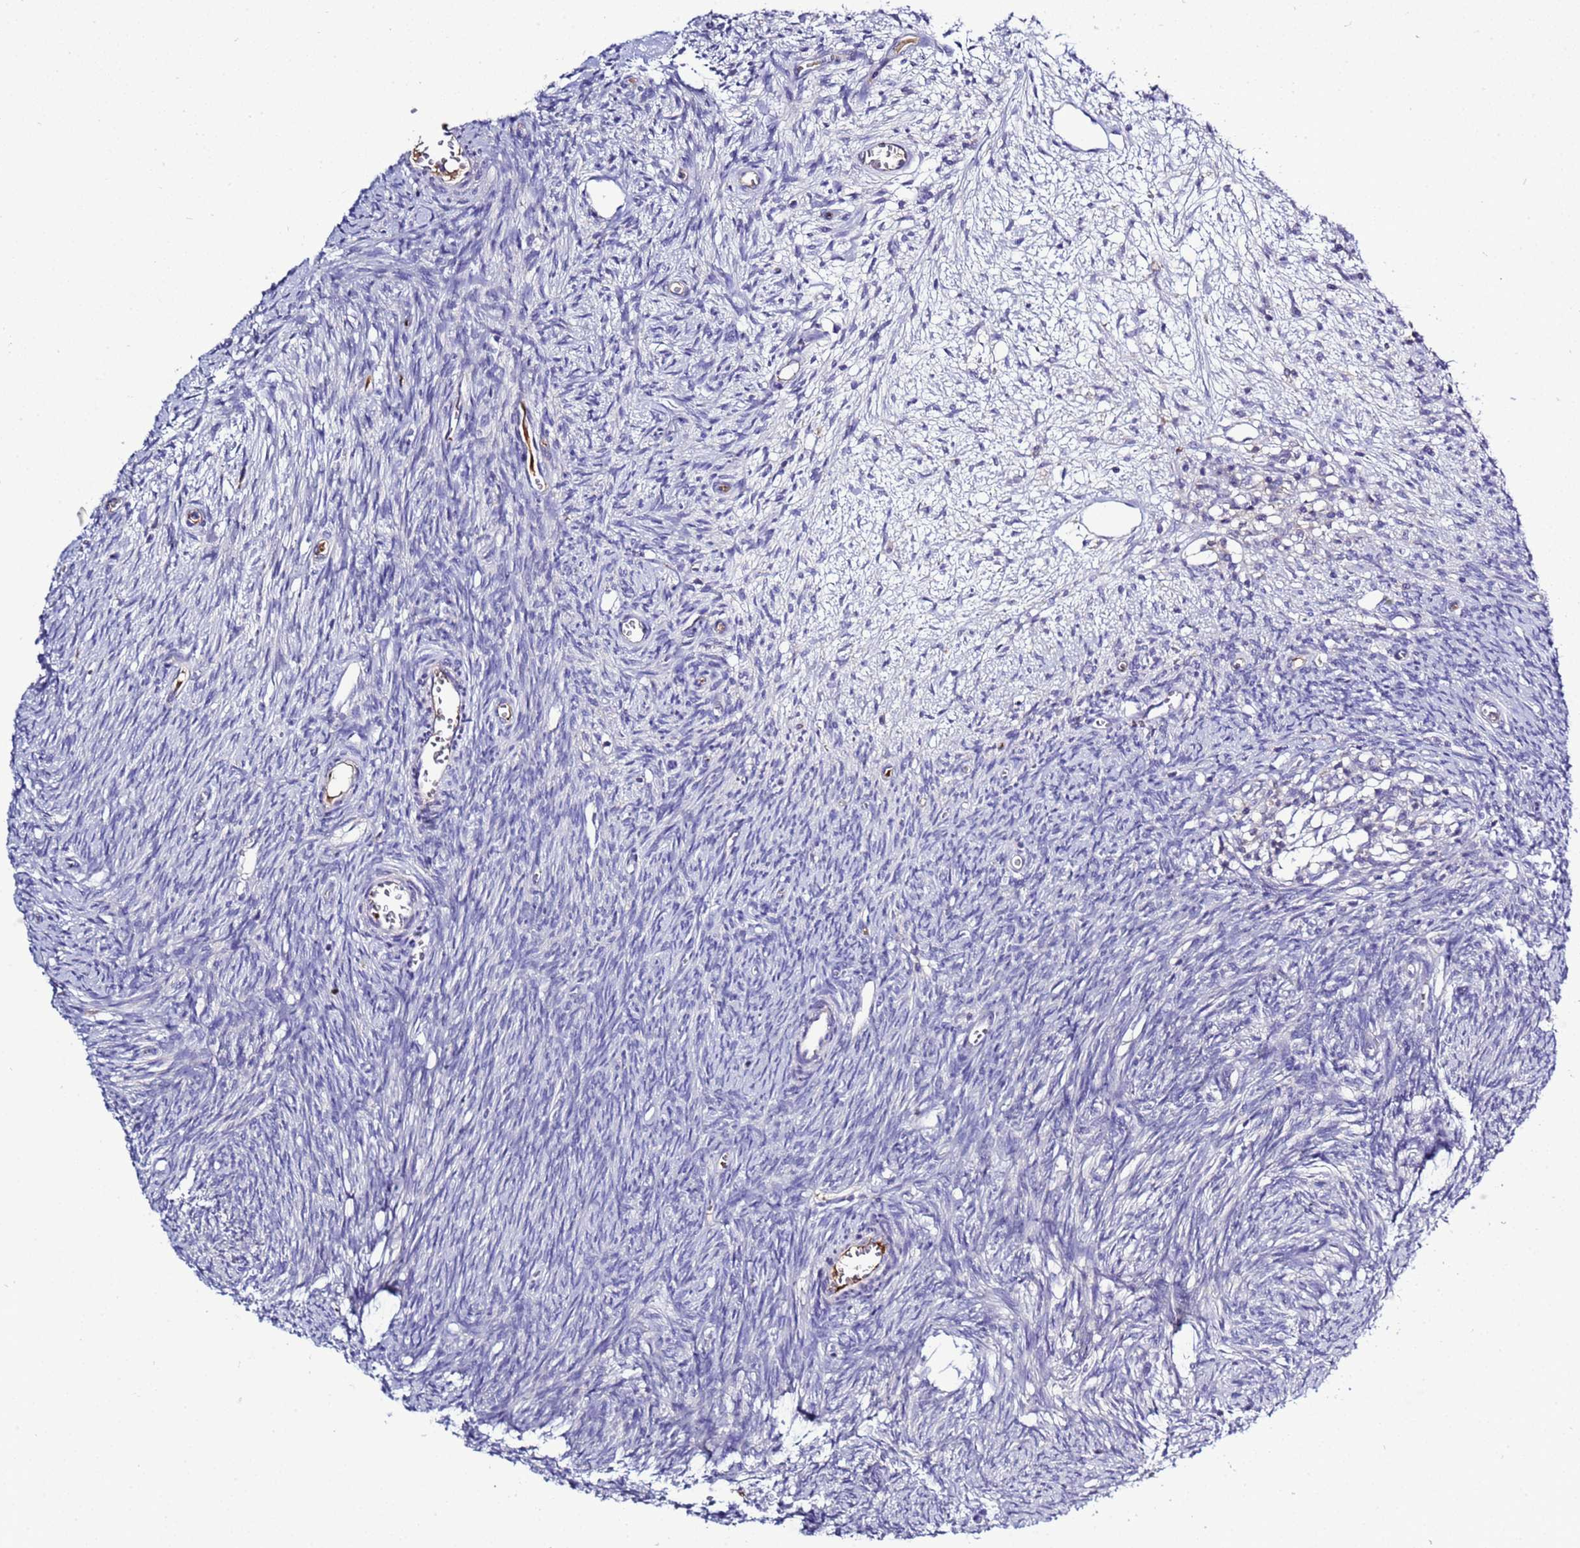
{"staining": {"intensity": "negative", "quantity": "none", "location": "none"}, "tissue": "ovary", "cell_type": "Follicle cells", "image_type": "normal", "snomed": [{"axis": "morphology", "description": "Normal tissue, NOS"}, {"axis": "topography", "description": "Ovary"}], "caption": "High power microscopy photomicrograph of an IHC photomicrograph of unremarkable ovary, revealing no significant positivity in follicle cells. The staining is performed using DAB (3,3'-diaminobenzidine) brown chromogen with nuclei counter-stained in using hematoxylin.", "gene": "C4orf46", "patient": {"sex": "female", "age": 44}}